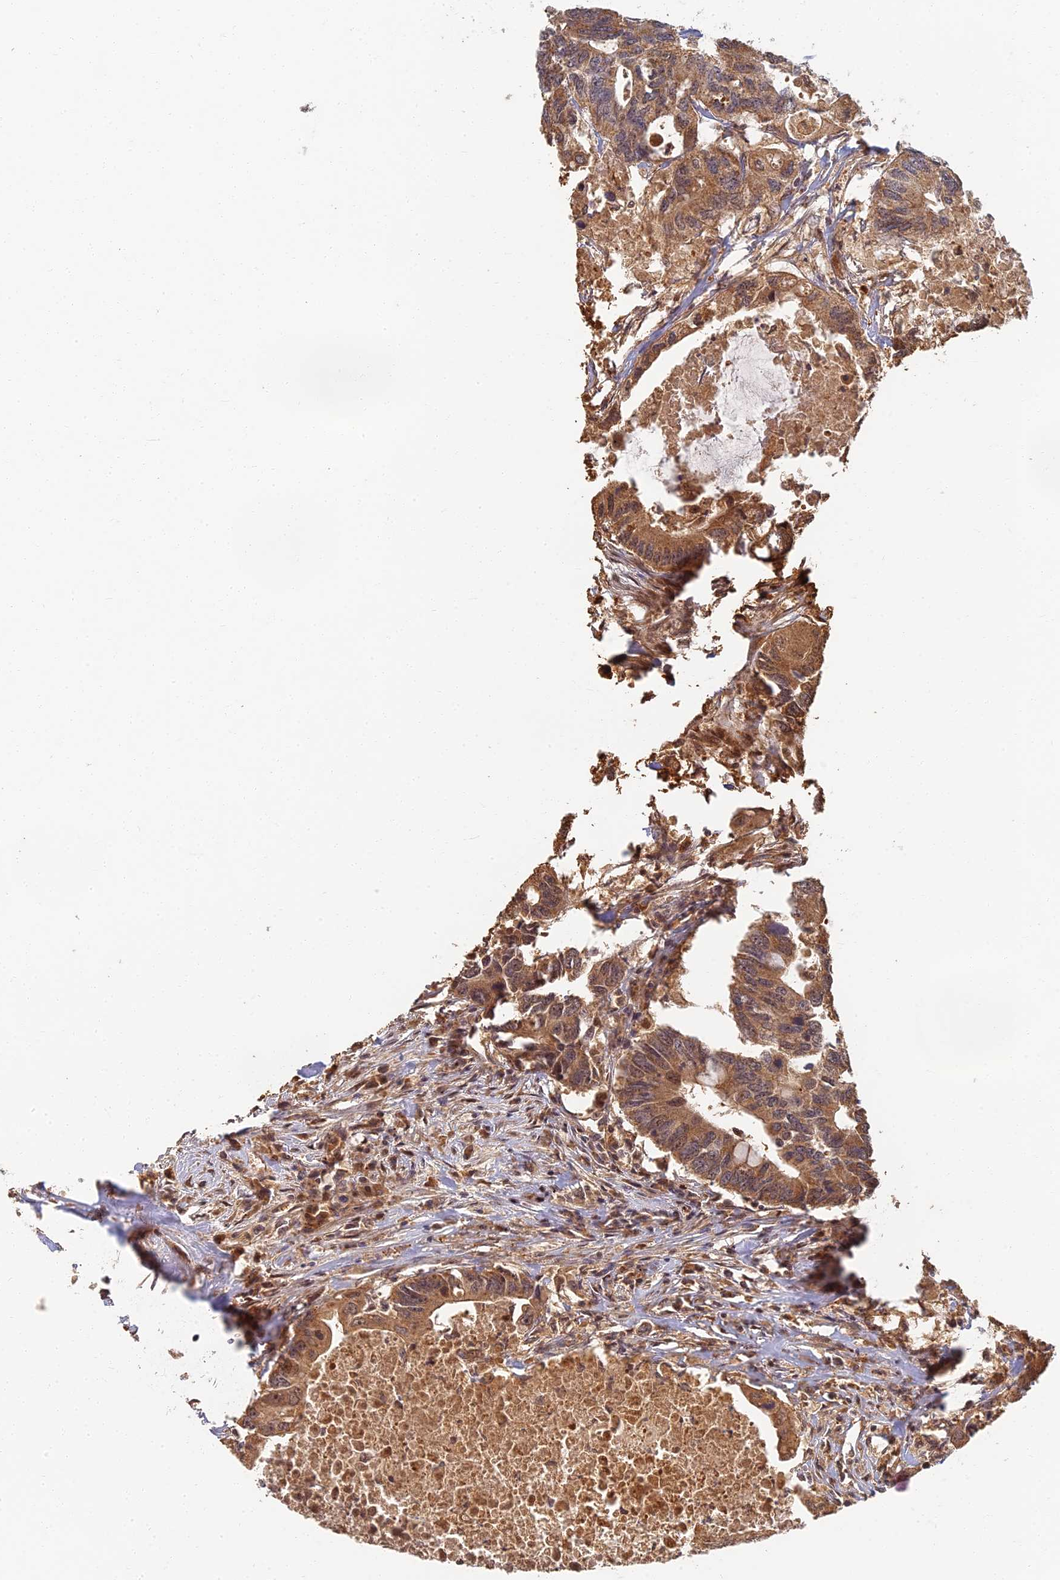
{"staining": {"intensity": "moderate", "quantity": ">75%", "location": "cytoplasmic/membranous"}, "tissue": "colorectal cancer", "cell_type": "Tumor cells", "image_type": "cancer", "snomed": [{"axis": "morphology", "description": "Adenocarcinoma, NOS"}, {"axis": "topography", "description": "Colon"}], "caption": "Moderate cytoplasmic/membranous positivity is seen in approximately >75% of tumor cells in colorectal cancer (adenocarcinoma).", "gene": "RGL3", "patient": {"sex": "male", "age": 71}}